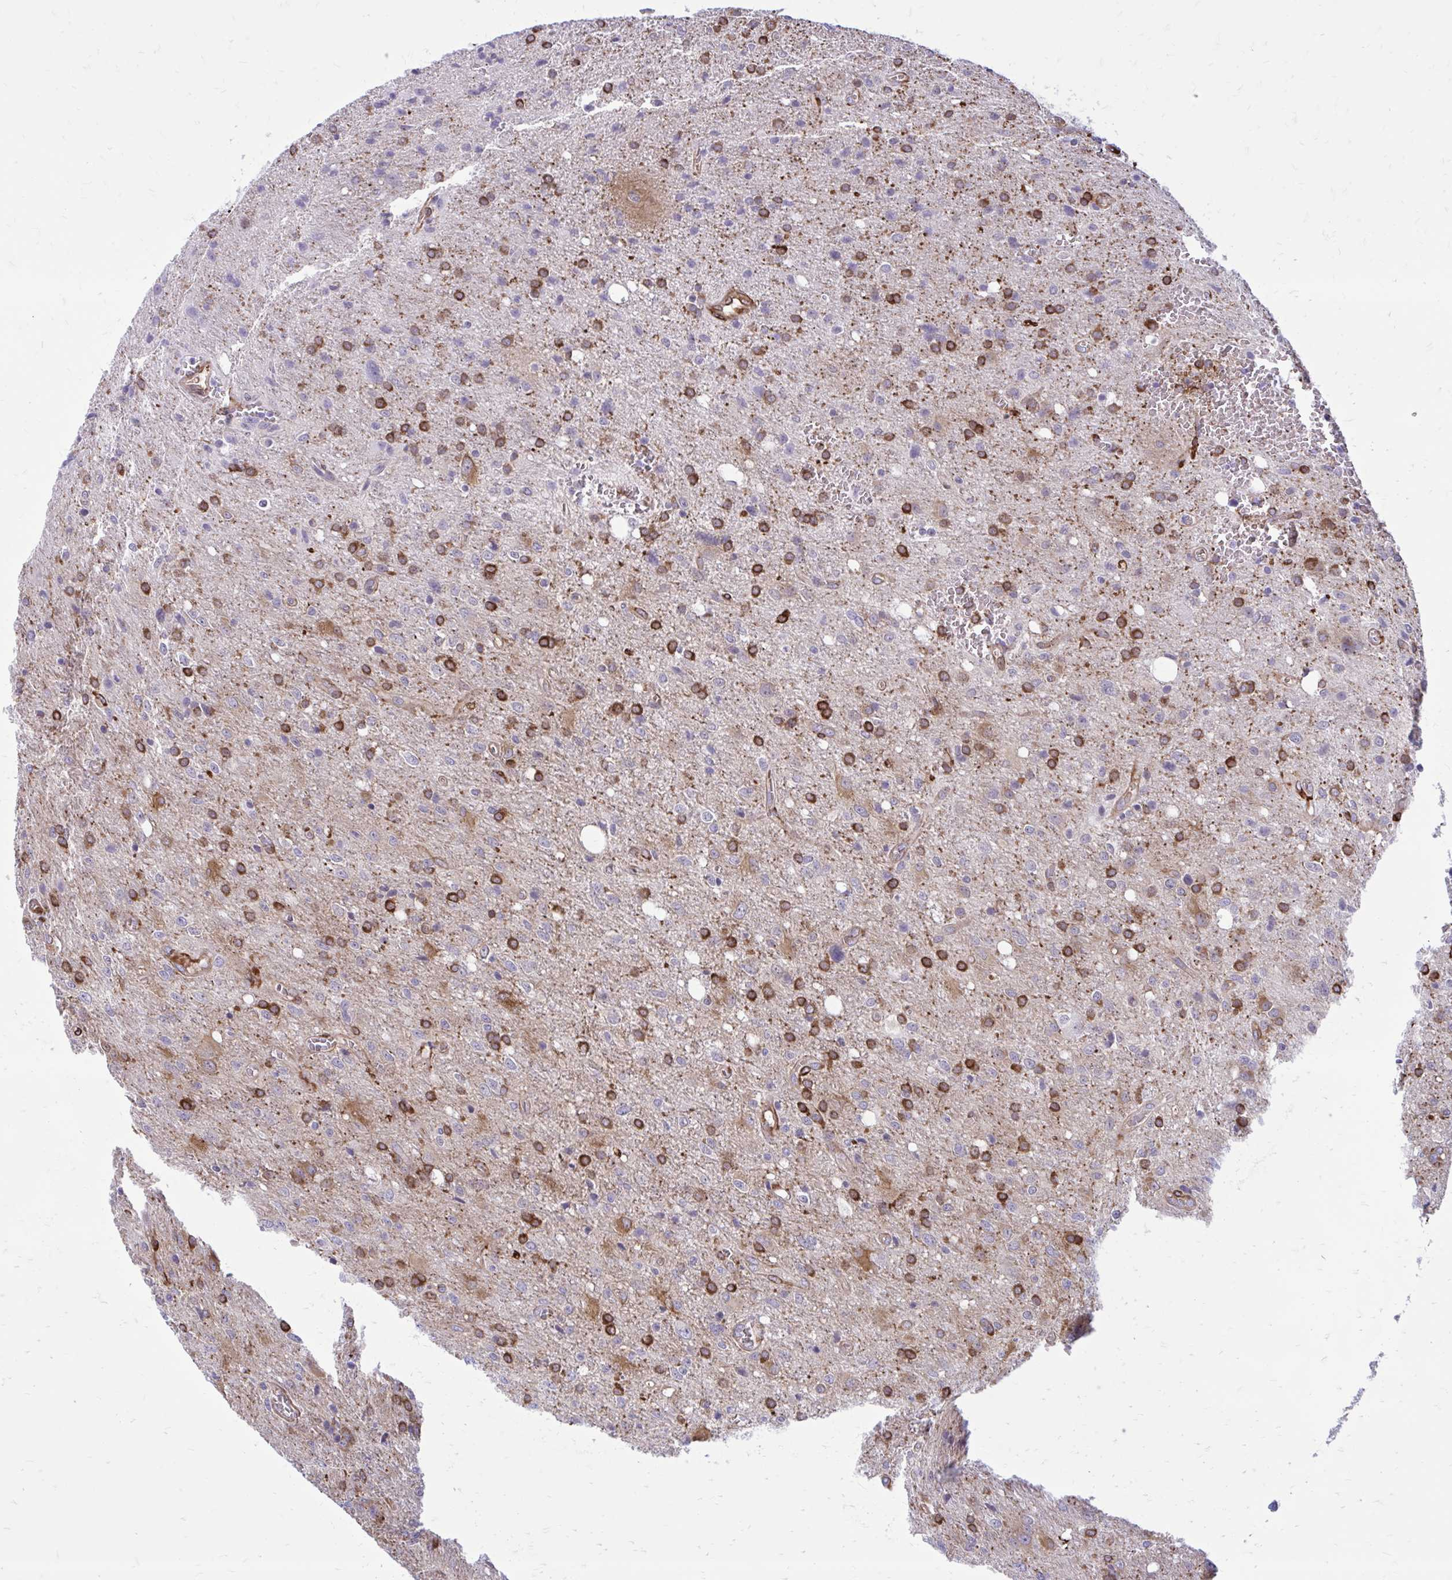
{"staining": {"intensity": "strong", "quantity": ">75%", "location": "cytoplasmic/membranous"}, "tissue": "glioma", "cell_type": "Tumor cells", "image_type": "cancer", "snomed": [{"axis": "morphology", "description": "Glioma, malignant, Low grade"}, {"axis": "topography", "description": "Brain"}], "caption": "An IHC histopathology image of neoplastic tissue is shown. Protein staining in brown labels strong cytoplasmic/membranous positivity in low-grade glioma (malignant) within tumor cells. The staining is performed using DAB brown chromogen to label protein expression. The nuclei are counter-stained blue using hematoxylin.", "gene": "BEND5", "patient": {"sex": "male", "age": 66}}